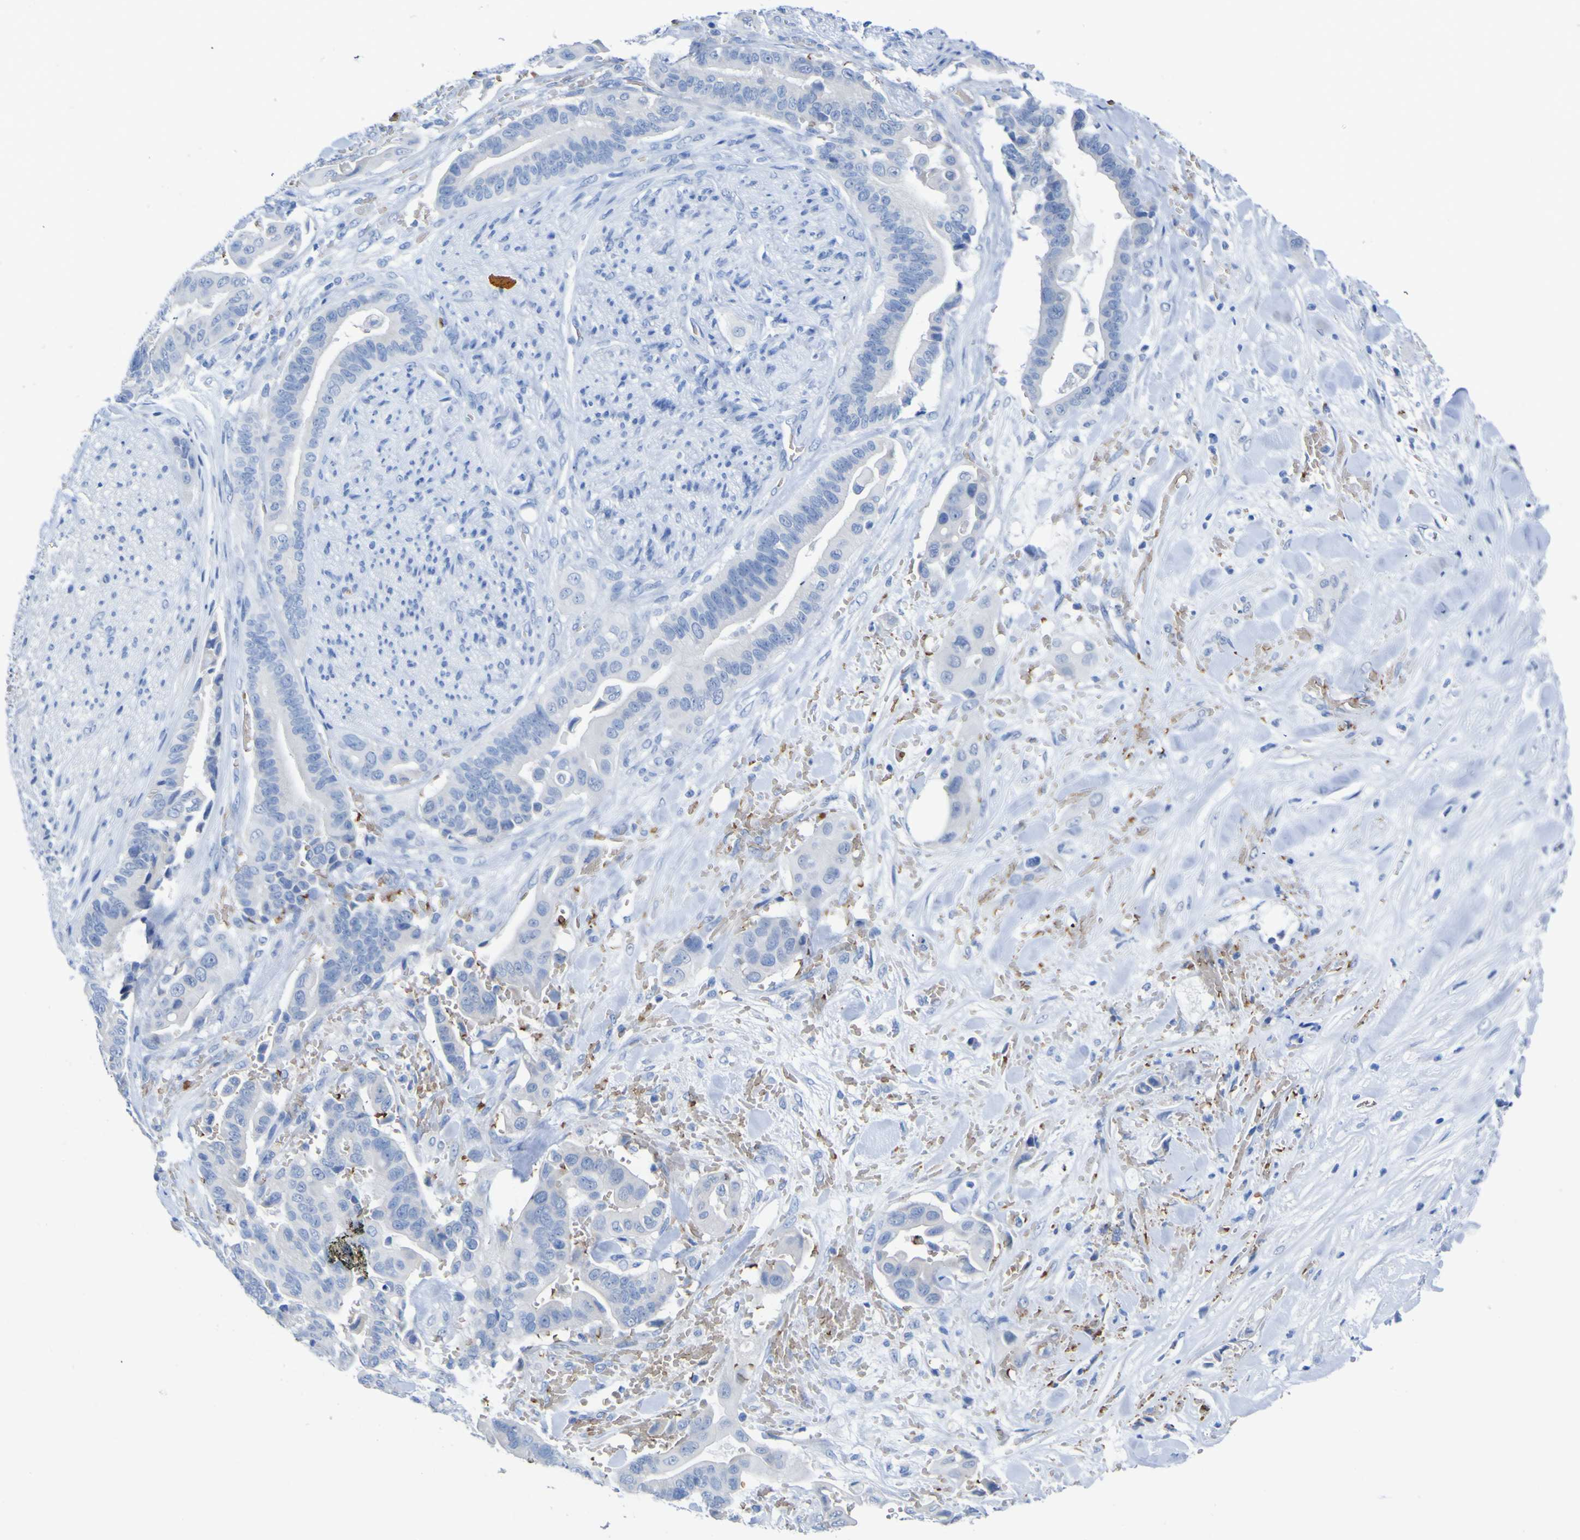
{"staining": {"intensity": "negative", "quantity": "none", "location": "none"}, "tissue": "liver cancer", "cell_type": "Tumor cells", "image_type": "cancer", "snomed": [{"axis": "morphology", "description": "Cholangiocarcinoma"}, {"axis": "topography", "description": "Liver"}], "caption": "Protein analysis of liver cancer (cholangiocarcinoma) demonstrates no significant staining in tumor cells. Nuclei are stained in blue.", "gene": "GCM1", "patient": {"sex": "female", "age": 61}}